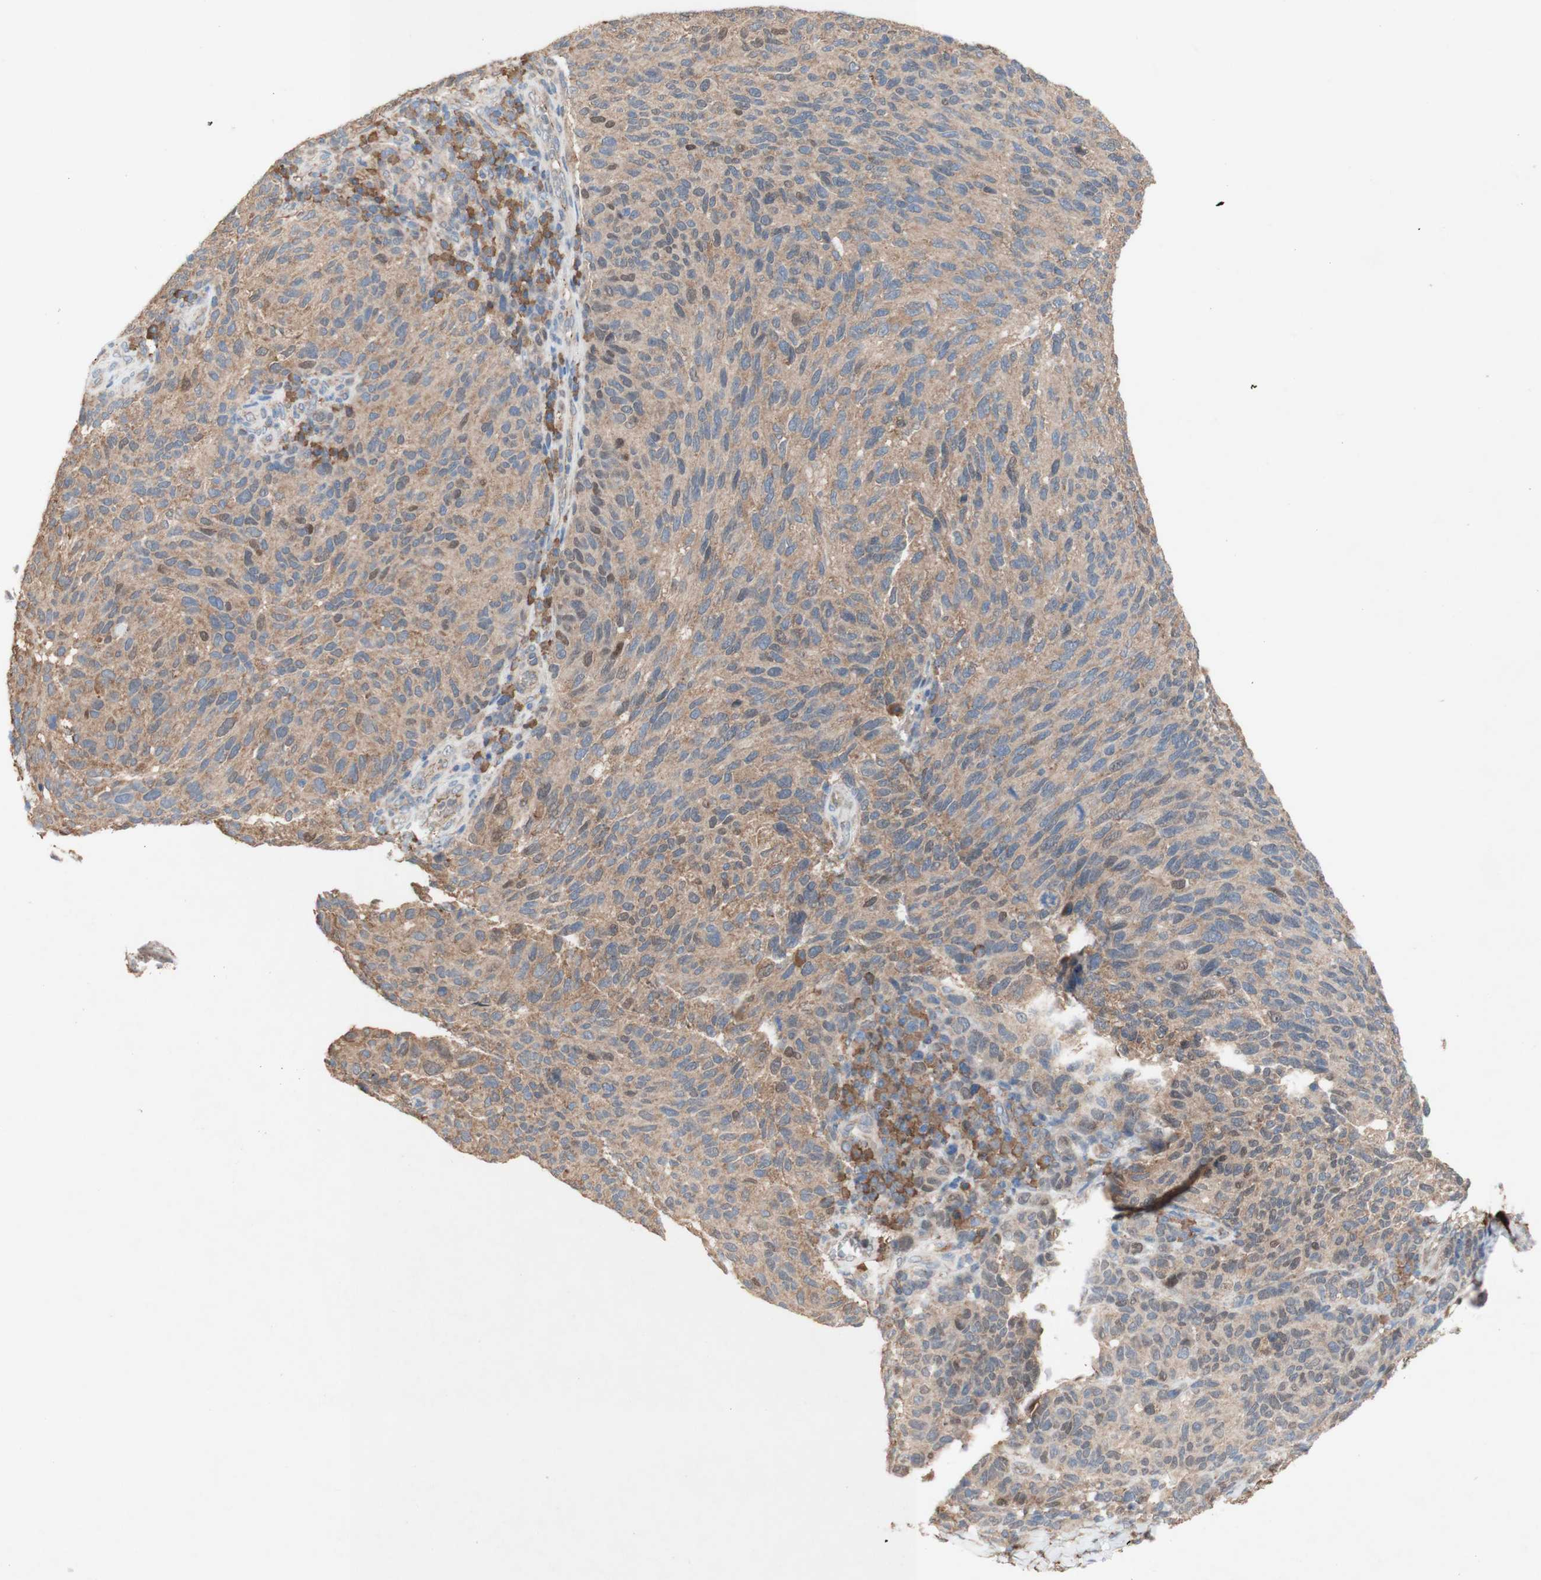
{"staining": {"intensity": "moderate", "quantity": ">75%", "location": "cytoplasmic/membranous,nuclear"}, "tissue": "melanoma", "cell_type": "Tumor cells", "image_type": "cancer", "snomed": [{"axis": "morphology", "description": "Malignant melanoma, NOS"}, {"axis": "topography", "description": "Skin"}], "caption": "Immunohistochemical staining of malignant melanoma displays medium levels of moderate cytoplasmic/membranous and nuclear protein positivity in about >75% of tumor cells.", "gene": "PDGFB", "patient": {"sex": "female", "age": 73}}